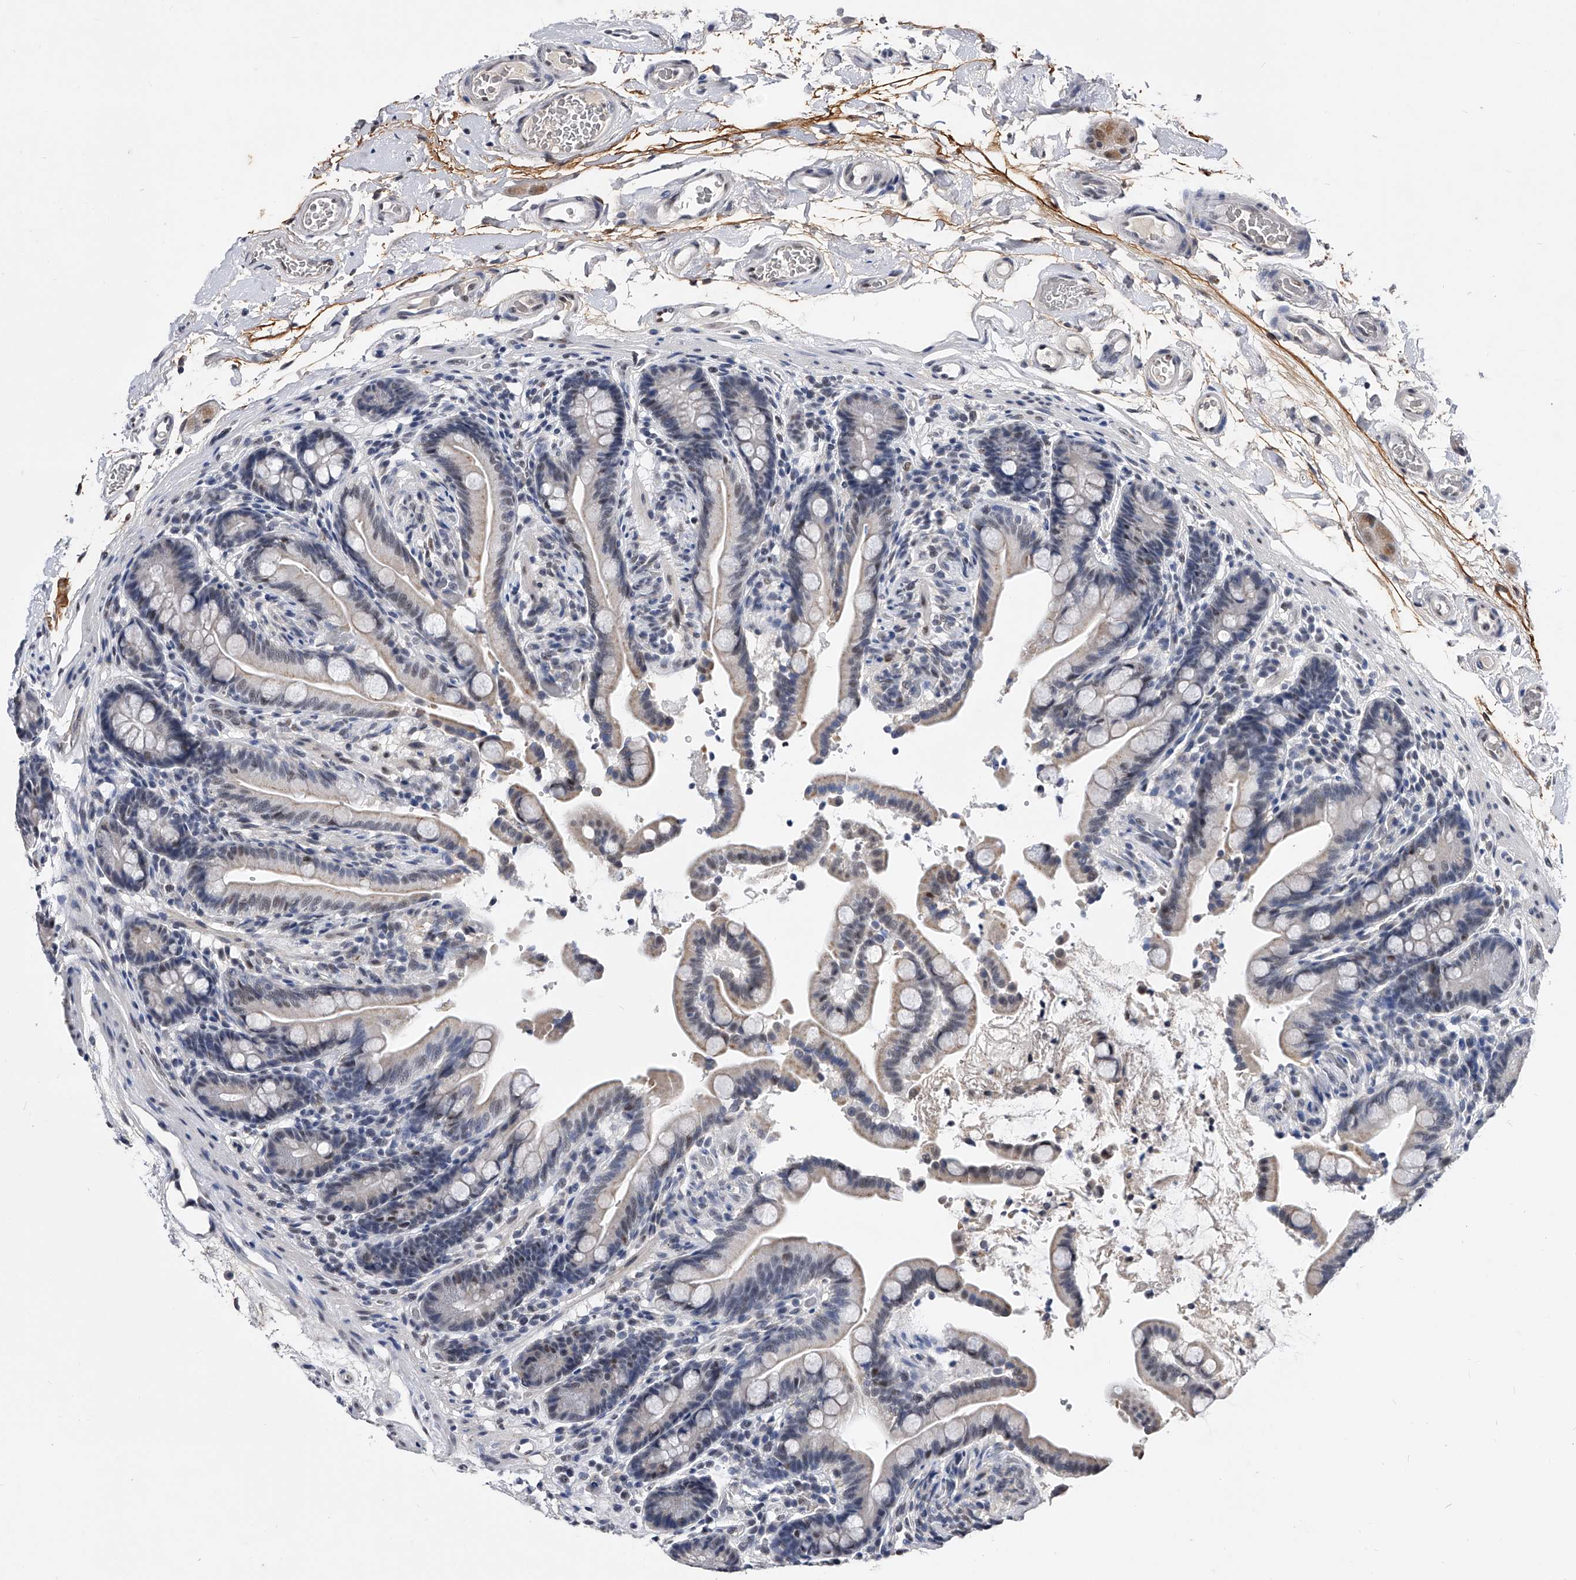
{"staining": {"intensity": "negative", "quantity": "none", "location": "none"}, "tissue": "colon", "cell_type": "Endothelial cells", "image_type": "normal", "snomed": [{"axis": "morphology", "description": "Normal tissue, NOS"}, {"axis": "topography", "description": "Smooth muscle"}, {"axis": "topography", "description": "Colon"}], "caption": "DAB (3,3'-diaminobenzidine) immunohistochemical staining of benign human colon displays no significant positivity in endothelial cells. (IHC, brightfield microscopy, high magnification).", "gene": "ZNF529", "patient": {"sex": "male", "age": 73}}